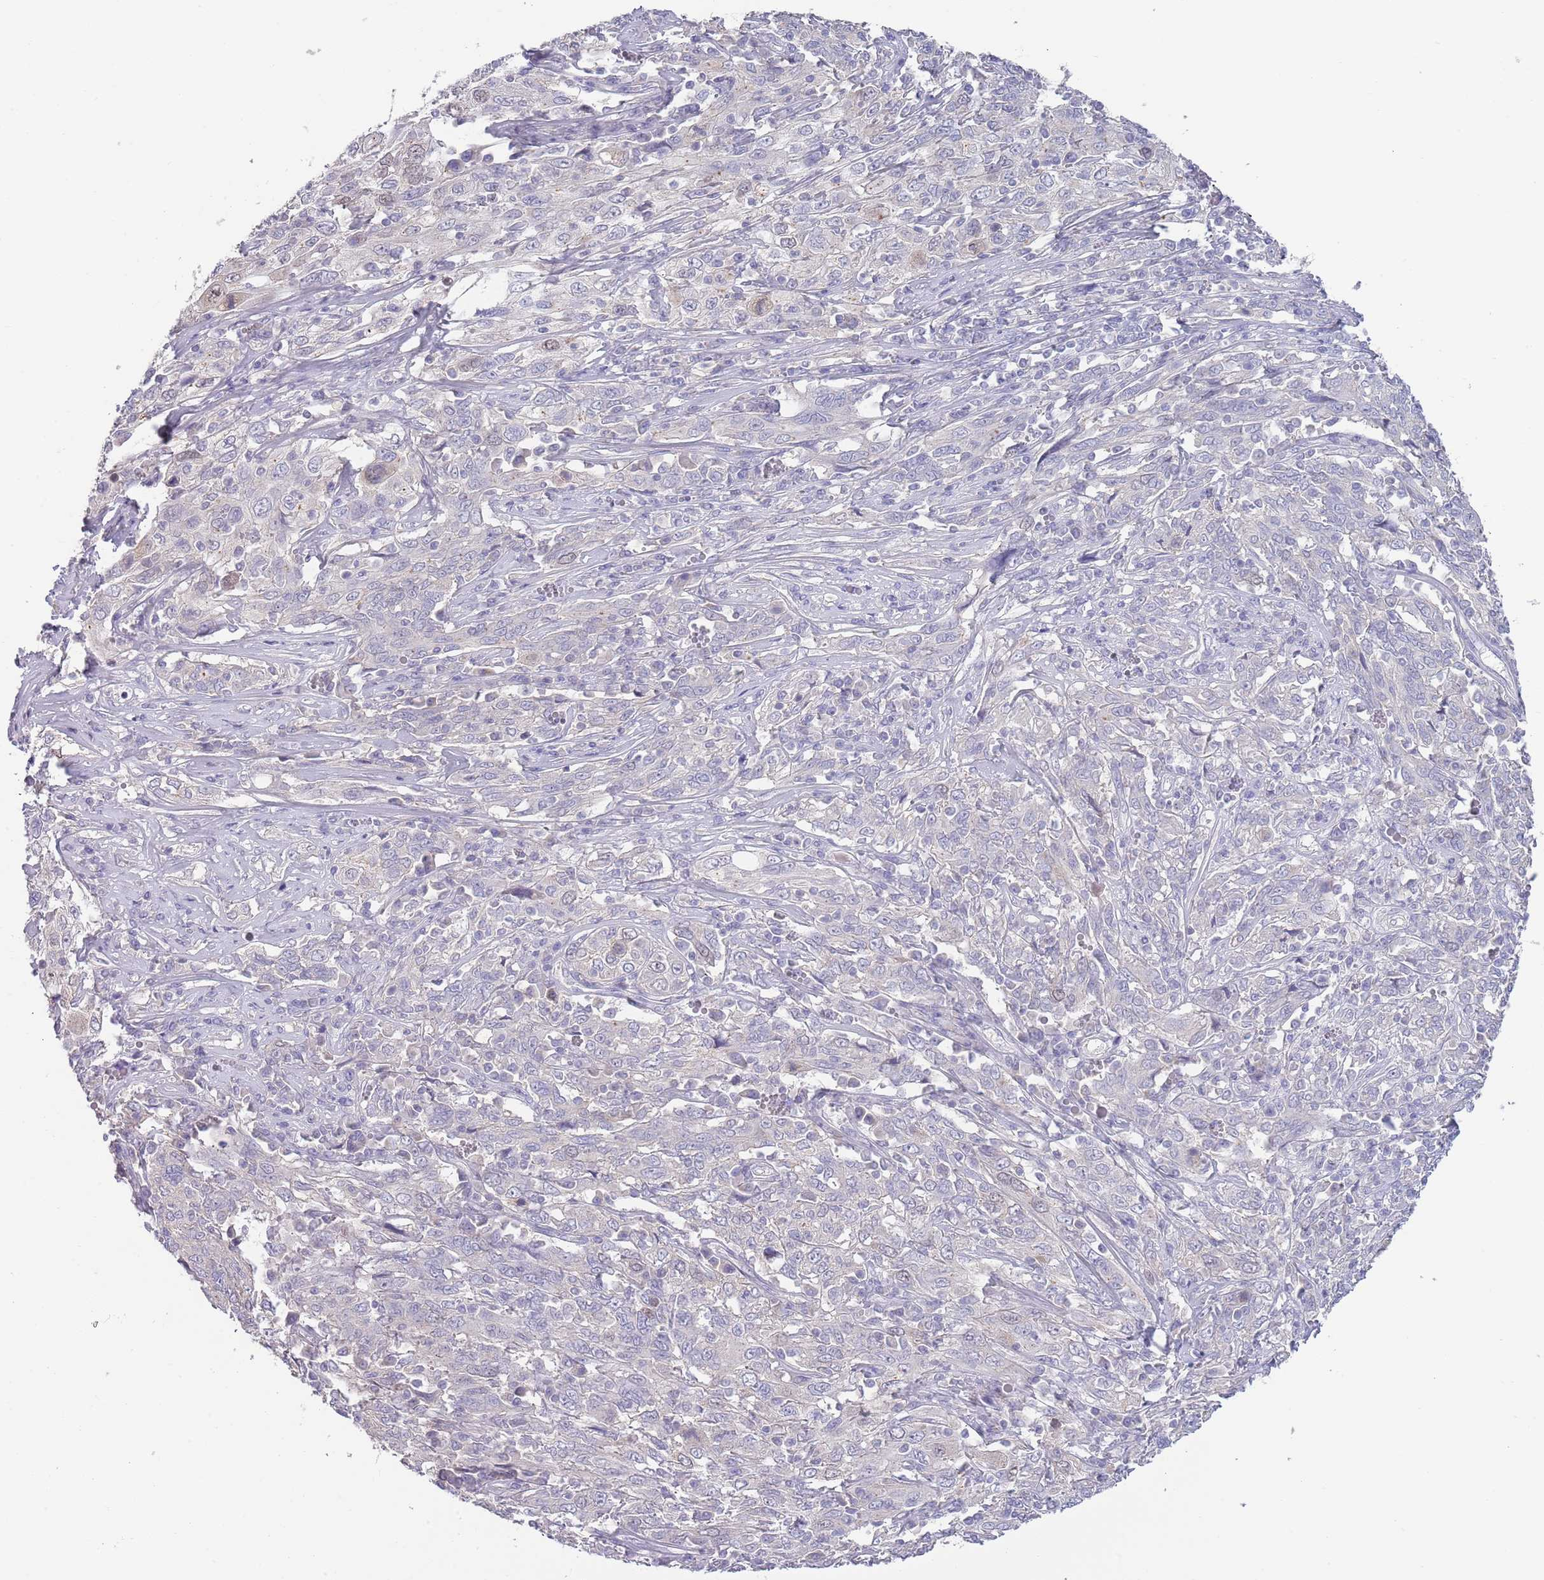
{"staining": {"intensity": "negative", "quantity": "none", "location": "none"}, "tissue": "cervical cancer", "cell_type": "Tumor cells", "image_type": "cancer", "snomed": [{"axis": "morphology", "description": "Squamous cell carcinoma, NOS"}, {"axis": "topography", "description": "Cervix"}], "caption": "Protein analysis of squamous cell carcinoma (cervical) demonstrates no significant expression in tumor cells.", "gene": "PIMREG", "patient": {"sex": "female", "age": 46}}